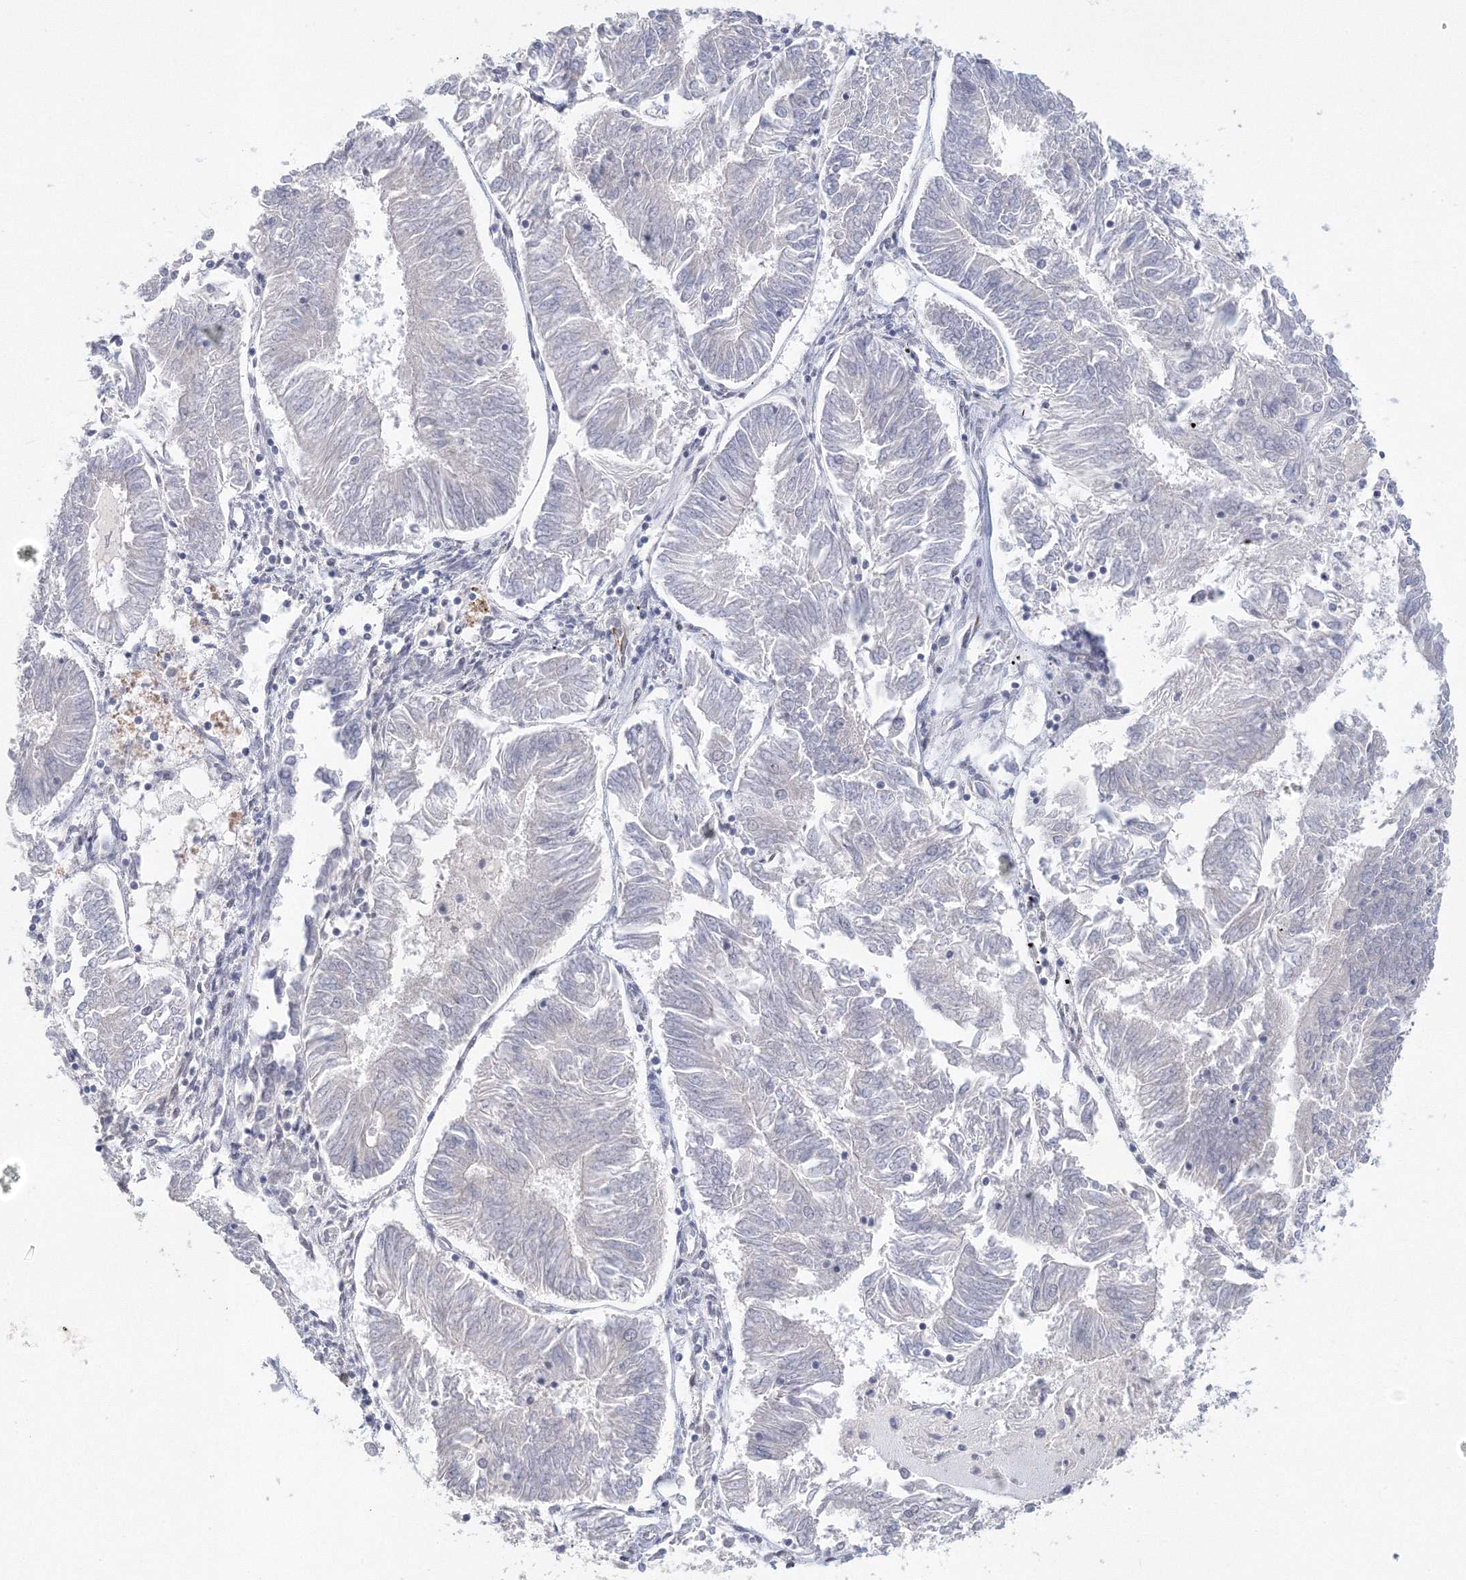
{"staining": {"intensity": "negative", "quantity": "none", "location": "none"}, "tissue": "endometrial cancer", "cell_type": "Tumor cells", "image_type": "cancer", "snomed": [{"axis": "morphology", "description": "Adenocarcinoma, NOS"}, {"axis": "topography", "description": "Endometrium"}], "caption": "An image of human endometrial cancer is negative for staining in tumor cells. (DAB IHC visualized using brightfield microscopy, high magnification).", "gene": "SIRT7", "patient": {"sex": "female", "age": 58}}